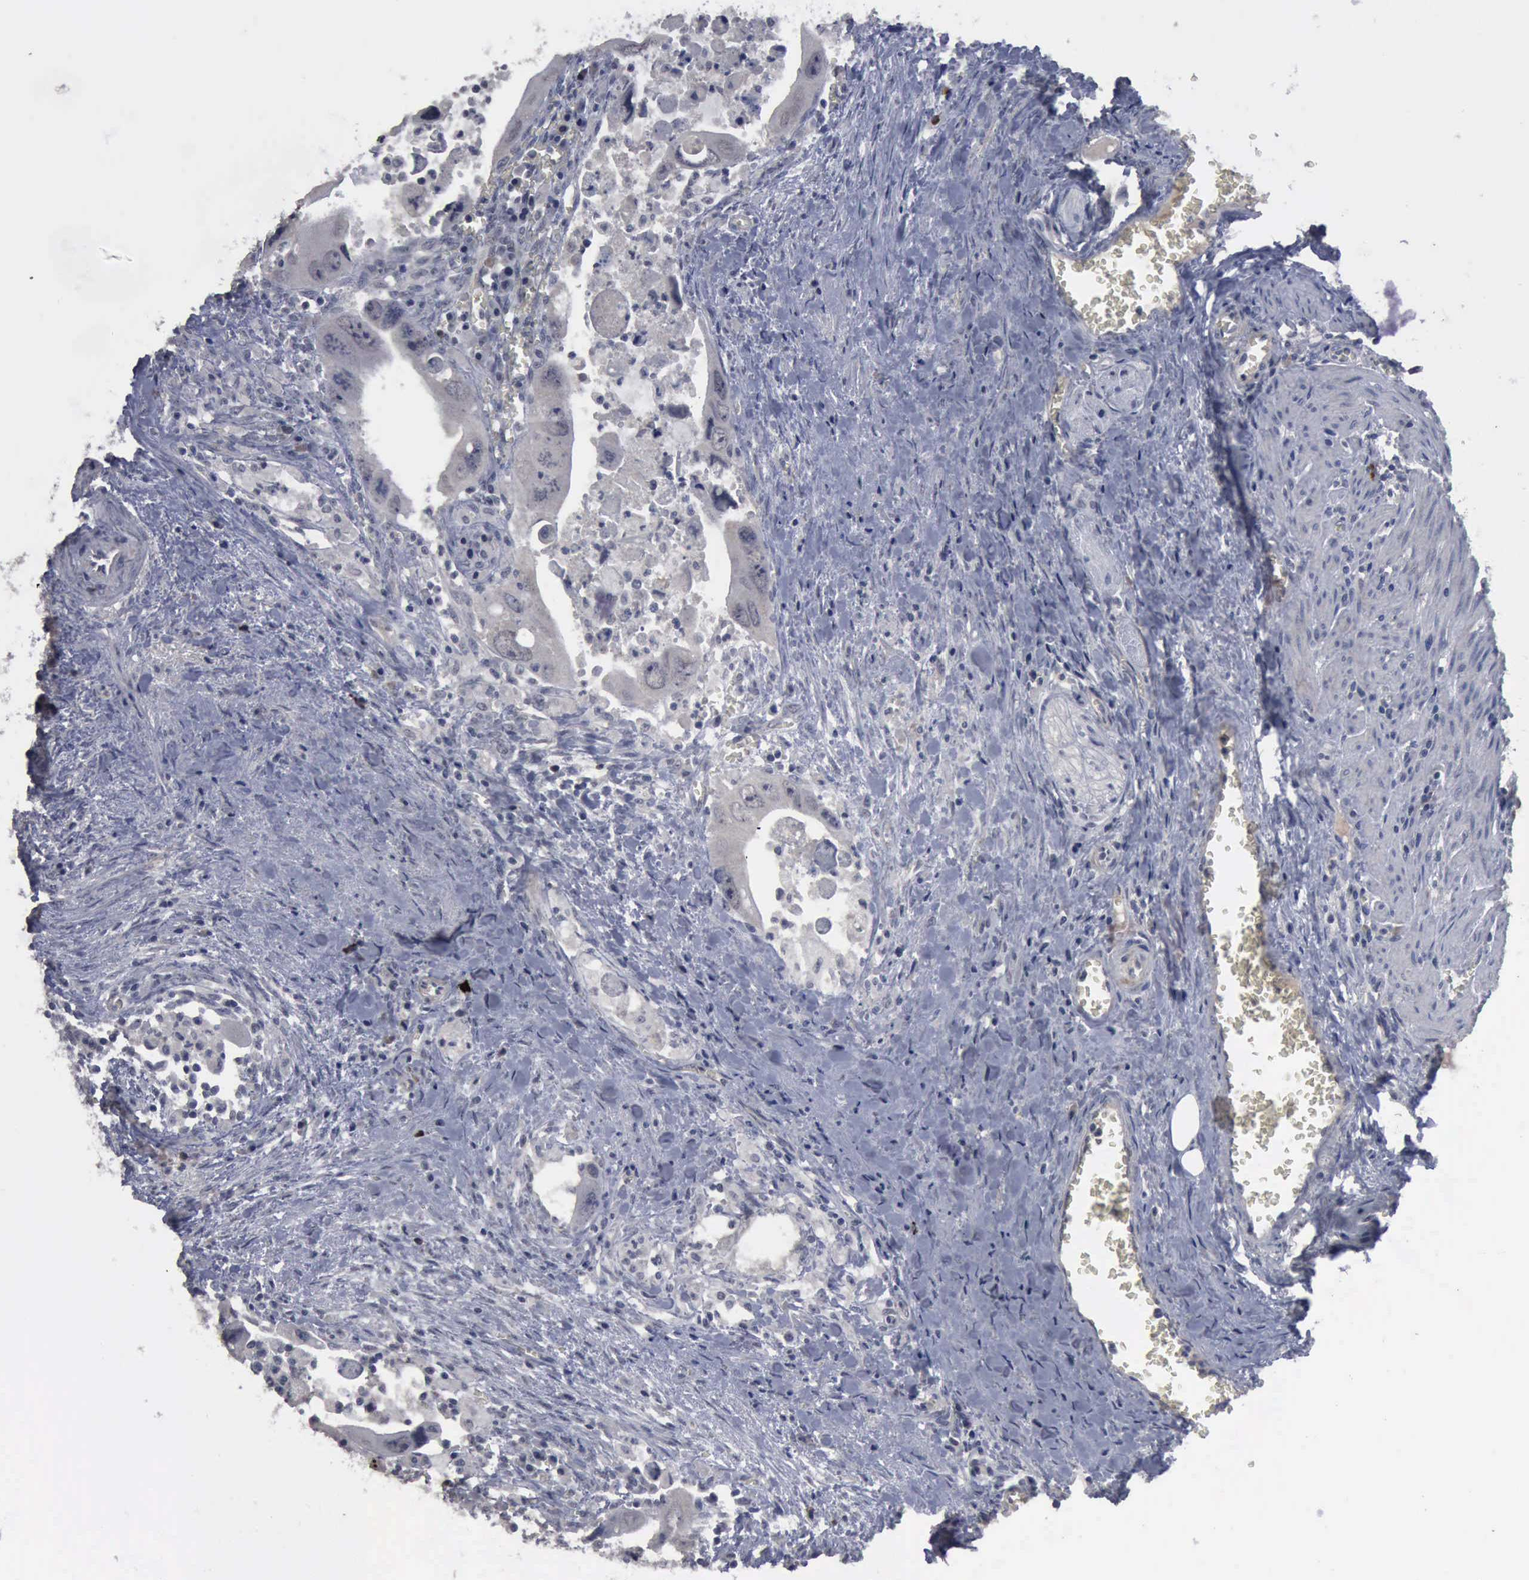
{"staining": {"intensity": "negative", "quantity": "none", "location": "none"}, "tissue": "colorectal cancer", "cell_type": "Tumor cells", "image_type": "cancer", "snomed": [{"axis": "morphology", "description": "Adenocarcinoma, NOS"}, {"axis": "topography", "description": "Rectum"}], "caption": "Protein analysis of colorectal cancer (adenocarcinoma) demonstrates no significant staining in tumor cells.", "gene": "MYO18B", "patient": {"sex": "male", "age": 70}}